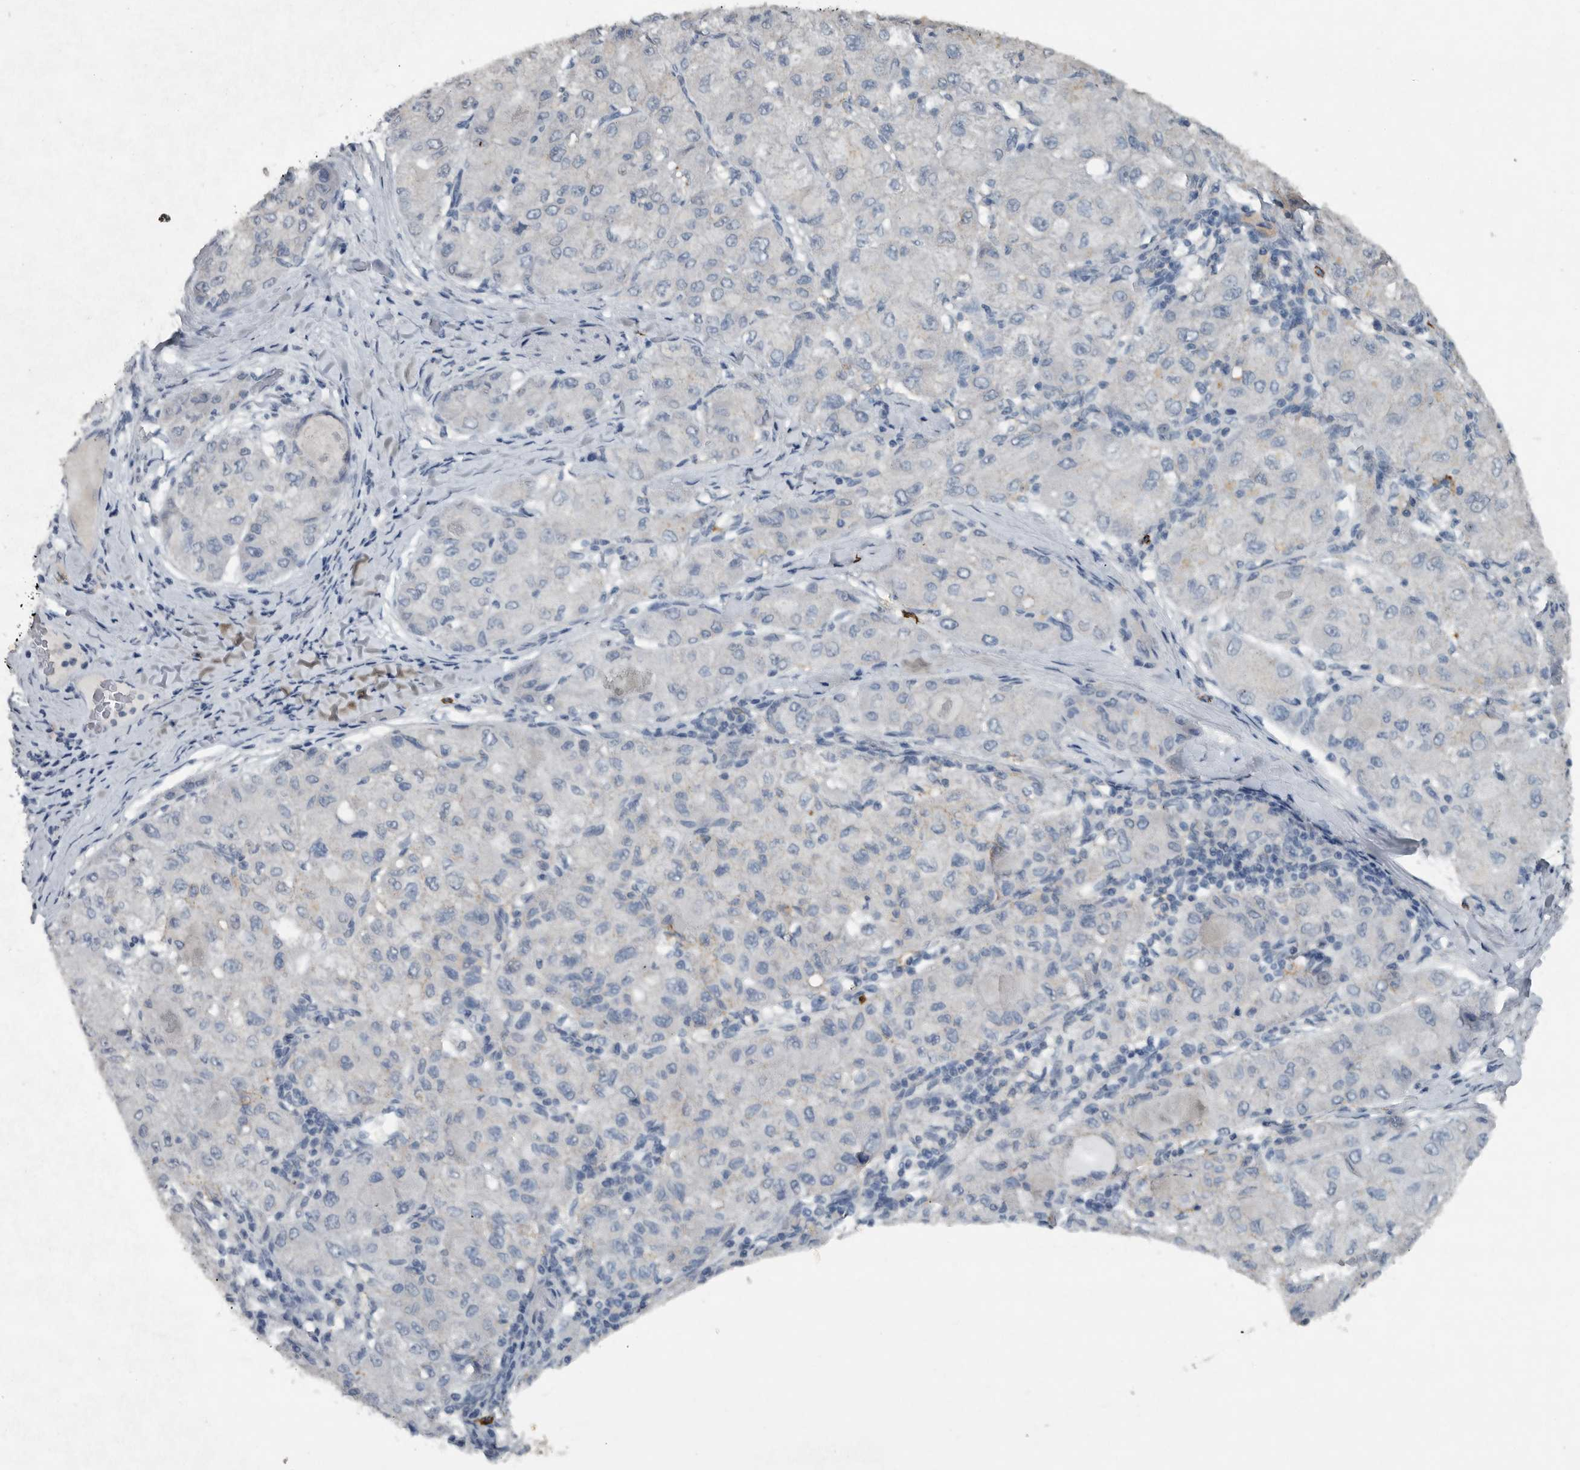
{"staining": {"intensity": "negative", "quantity": "none", "location": "none"}, "tissue": "liver cancer", "cell_type": "Tumor cells", "image_type": "cancer", "snomed": [{"axis": "morphology", "description": "Carcinoma, Hepatocellular, NOS"}, {"axis": "topography", "description": "Liver"}], "caption": "Tumor cells show no significant protein staining in hepatocellular carcinoma (liver).", "gene": "IL20", "patient": {"sex": "male", "age": 80}}